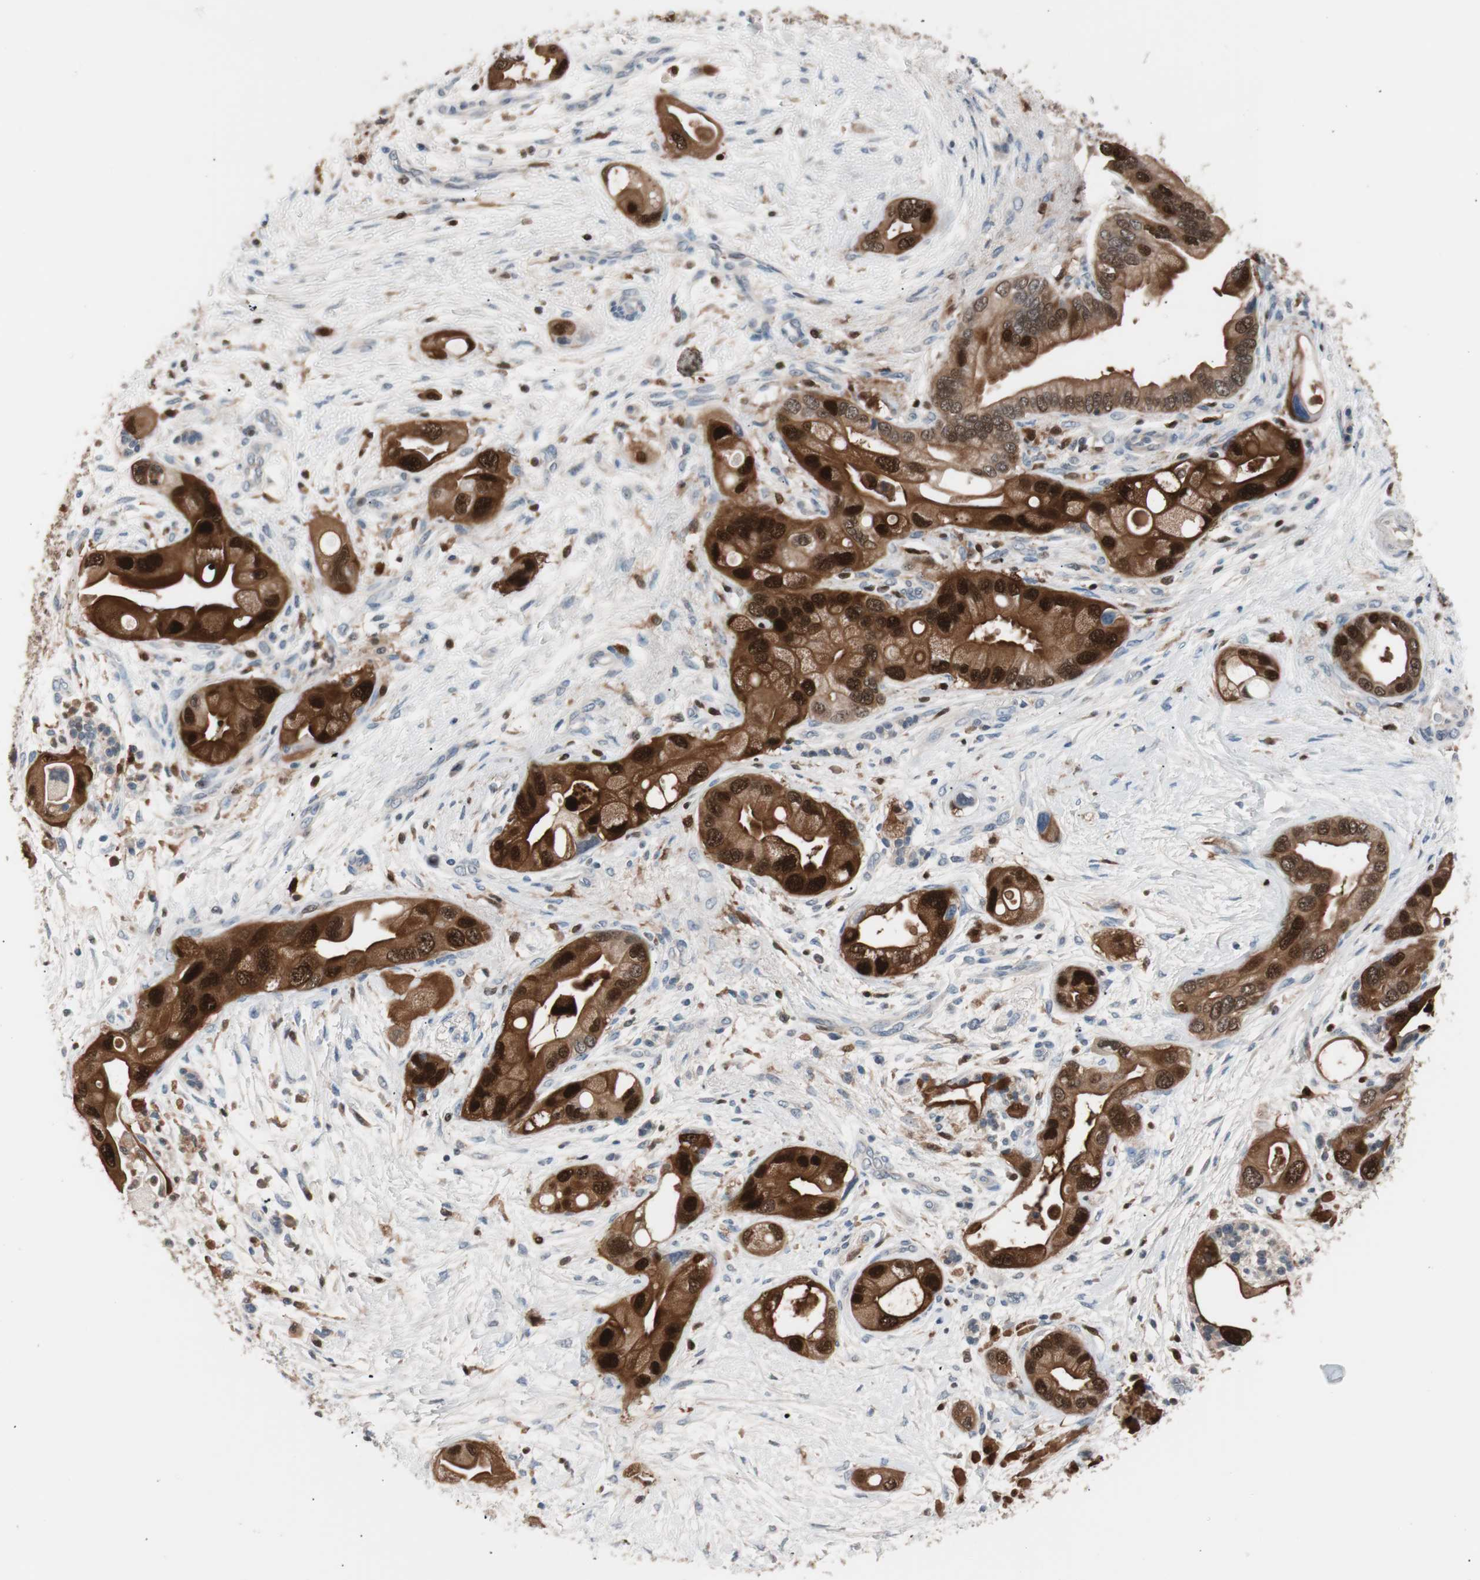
{"staining": {"intensity": "strong", "quantity": ">75%", "location": "cytoplasmic/membranous,nuclear"}, "tissue": "pancreatic cancer", "cell_type": "Tumor cells", "image_type": "cancer", "snomed": [{"axis": "morphology", "description": "Adenocarcinoma, NOS"}, {"axis": "topography", "description": "Pancreas"}], "caption": "IHC histopathology image of neoplastic tissue: pancreatic adenocarcinoma stained using immunohistochemistry displays high levels of strong protein expression localized specifically in the cytoplasmic/membranous and nuclear of tumor cells, appearing as a cytoplasmic/membranous and nuclear brown color.", "gene": "IL18", "patient": {"sex": "female", "age": 77}}